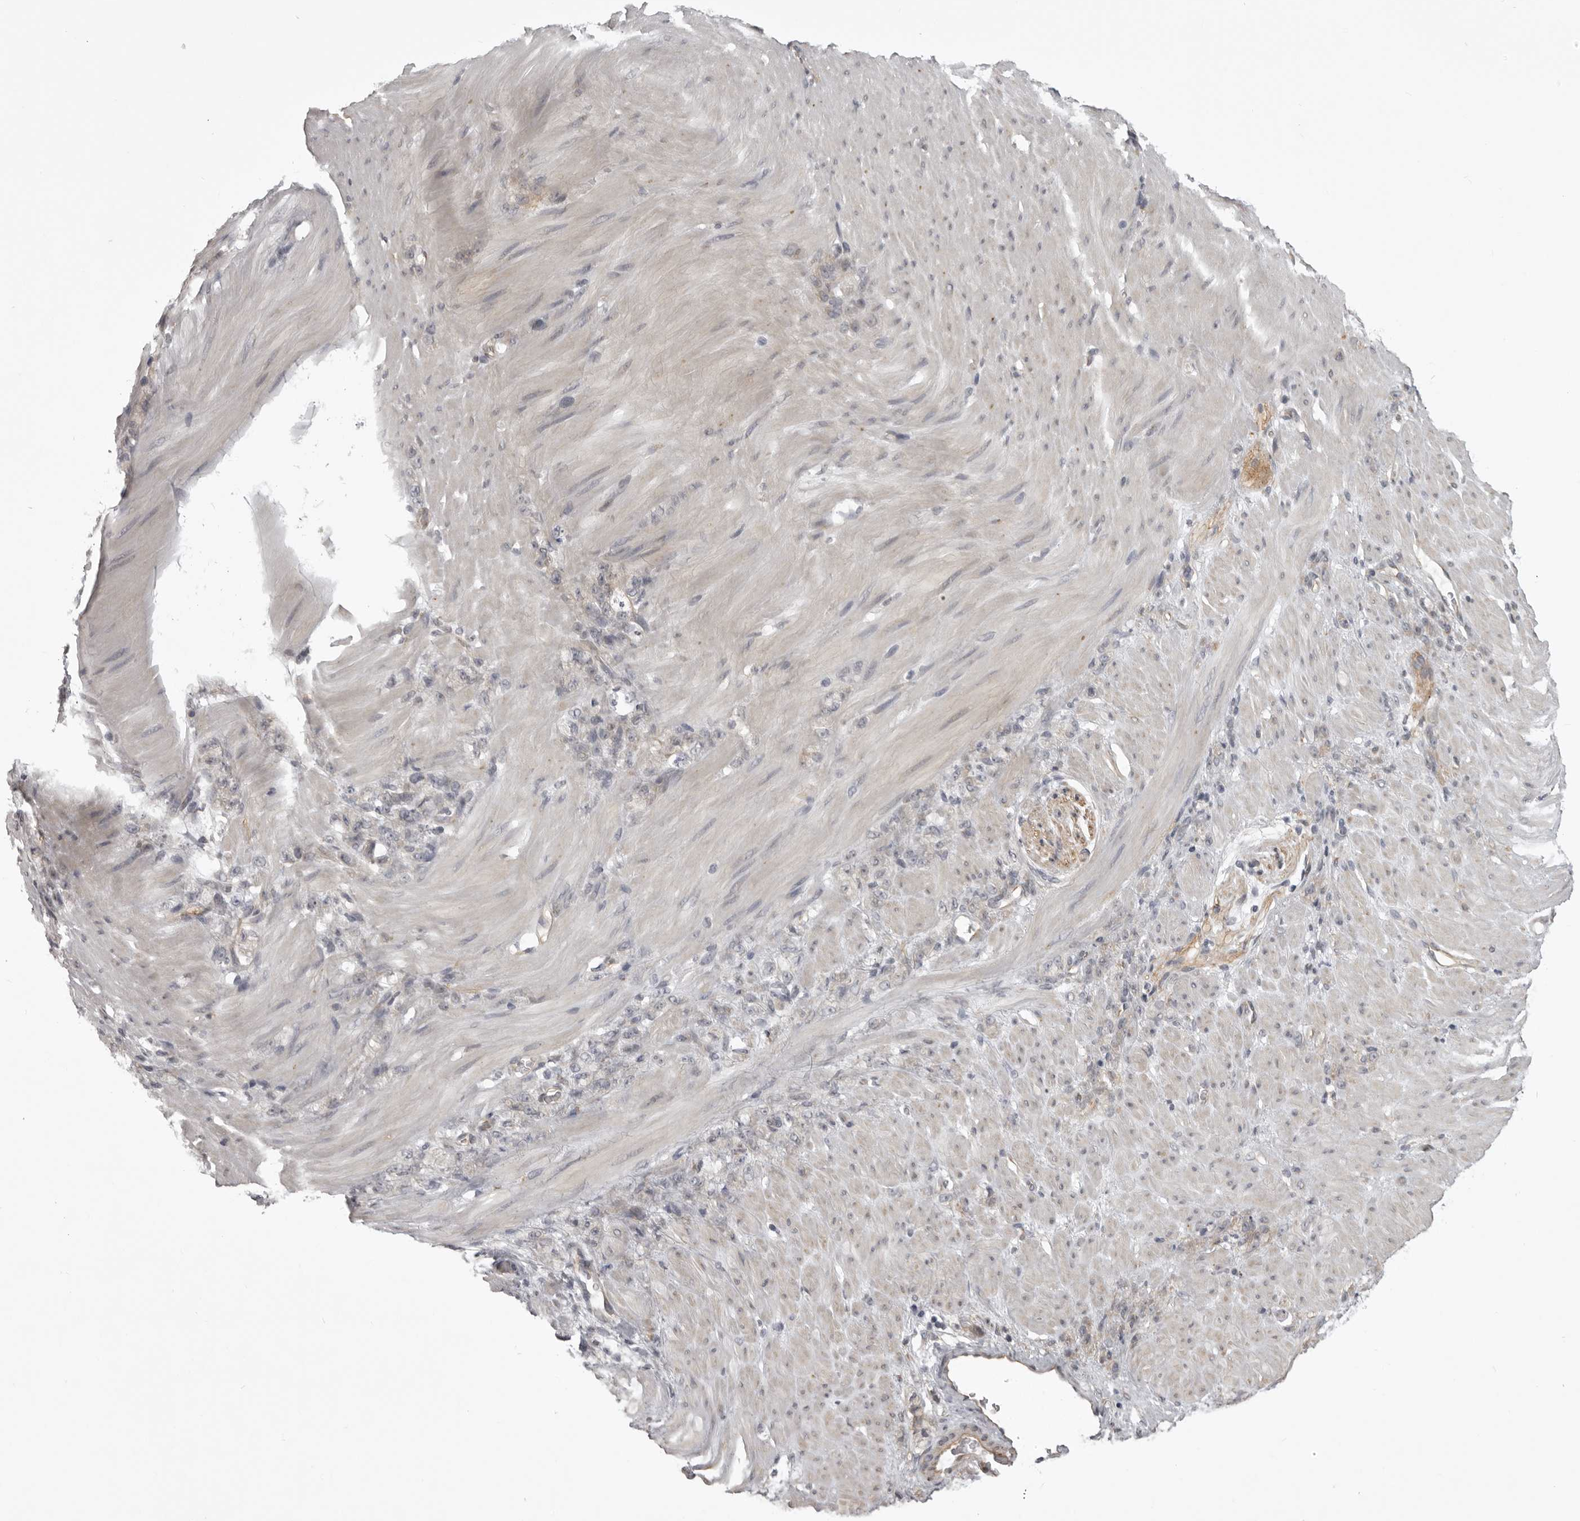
{"staining": {"intensity": "negative", "quantity": "none", "location": "none"}, "tissue": "stomach cancer", "cell_type": "Tumor cells", "image_type": "cancer", "snomed": [{"axis": "morphology", "description": "Normal tissue, NOS"}, {"axis": "morphology", "description": "Adenocarcinoma, NOS"}, {"axis": "topography", "description": "Stomach"}], "caption": "High power microscopy histopathology image of an IHC image of stomach cancer (adenocarcinoma), revealing no significant positivity in tumor cells.", "gene": "EPHA10", "patient": {"sex": "male", "age": 82}}